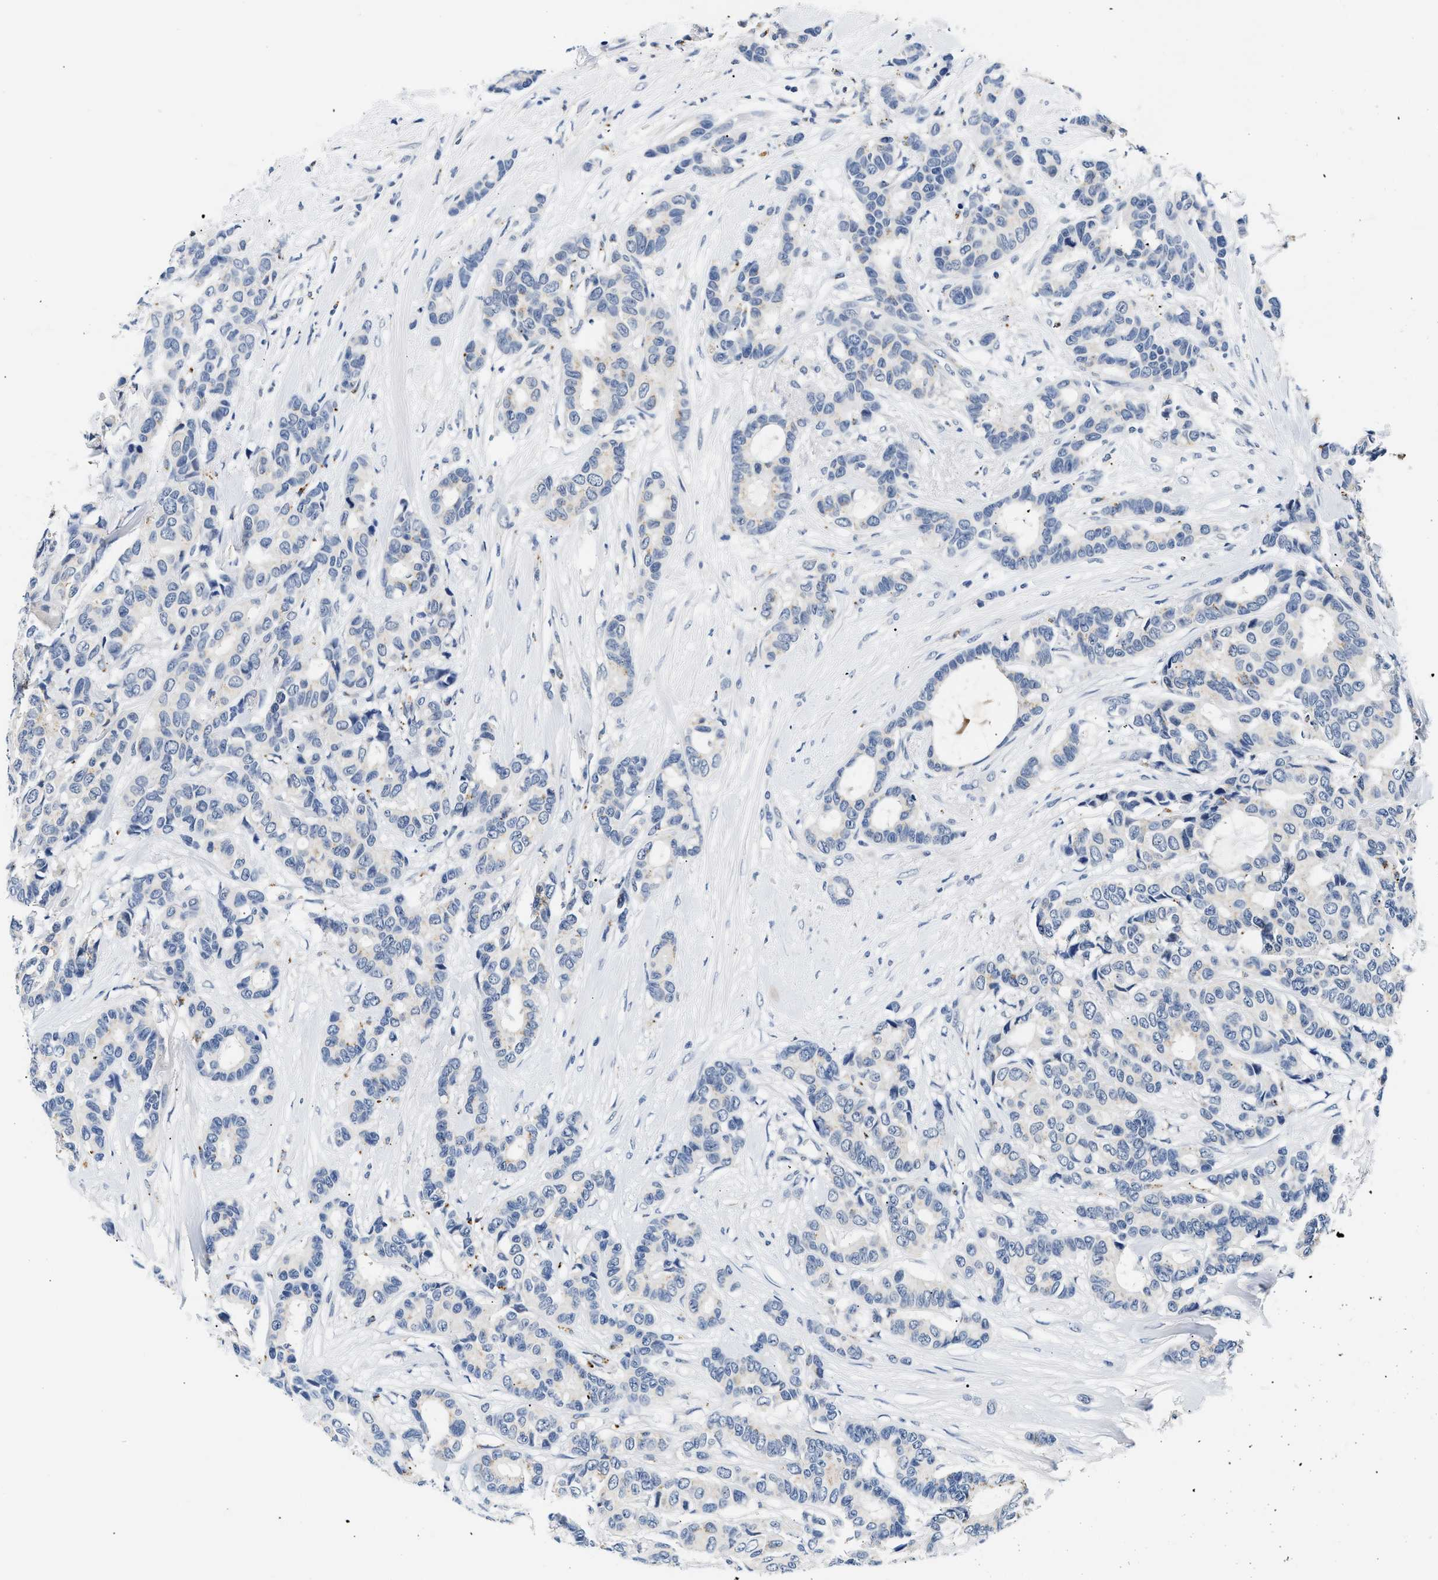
{"staining": {"intensity": "negative", "quantity": "none", "location": "none"}, "tissue": "breast cancer", "cell_type": "Tumor cells", "image_type": "cancer", "snomed": [{"axis": "morphology", "description": "Duct carcinoma"}, {"axis": "topography", "description": "Breast"}], "caption": "Protein analysis of breast cancer displays no significant positivity in tumor cells. (DAB immunohistochemistry visualized using brightfield microscopy, high magnification).", "gene": "MED22", "patient": {"sex": "female", "age": 87}}